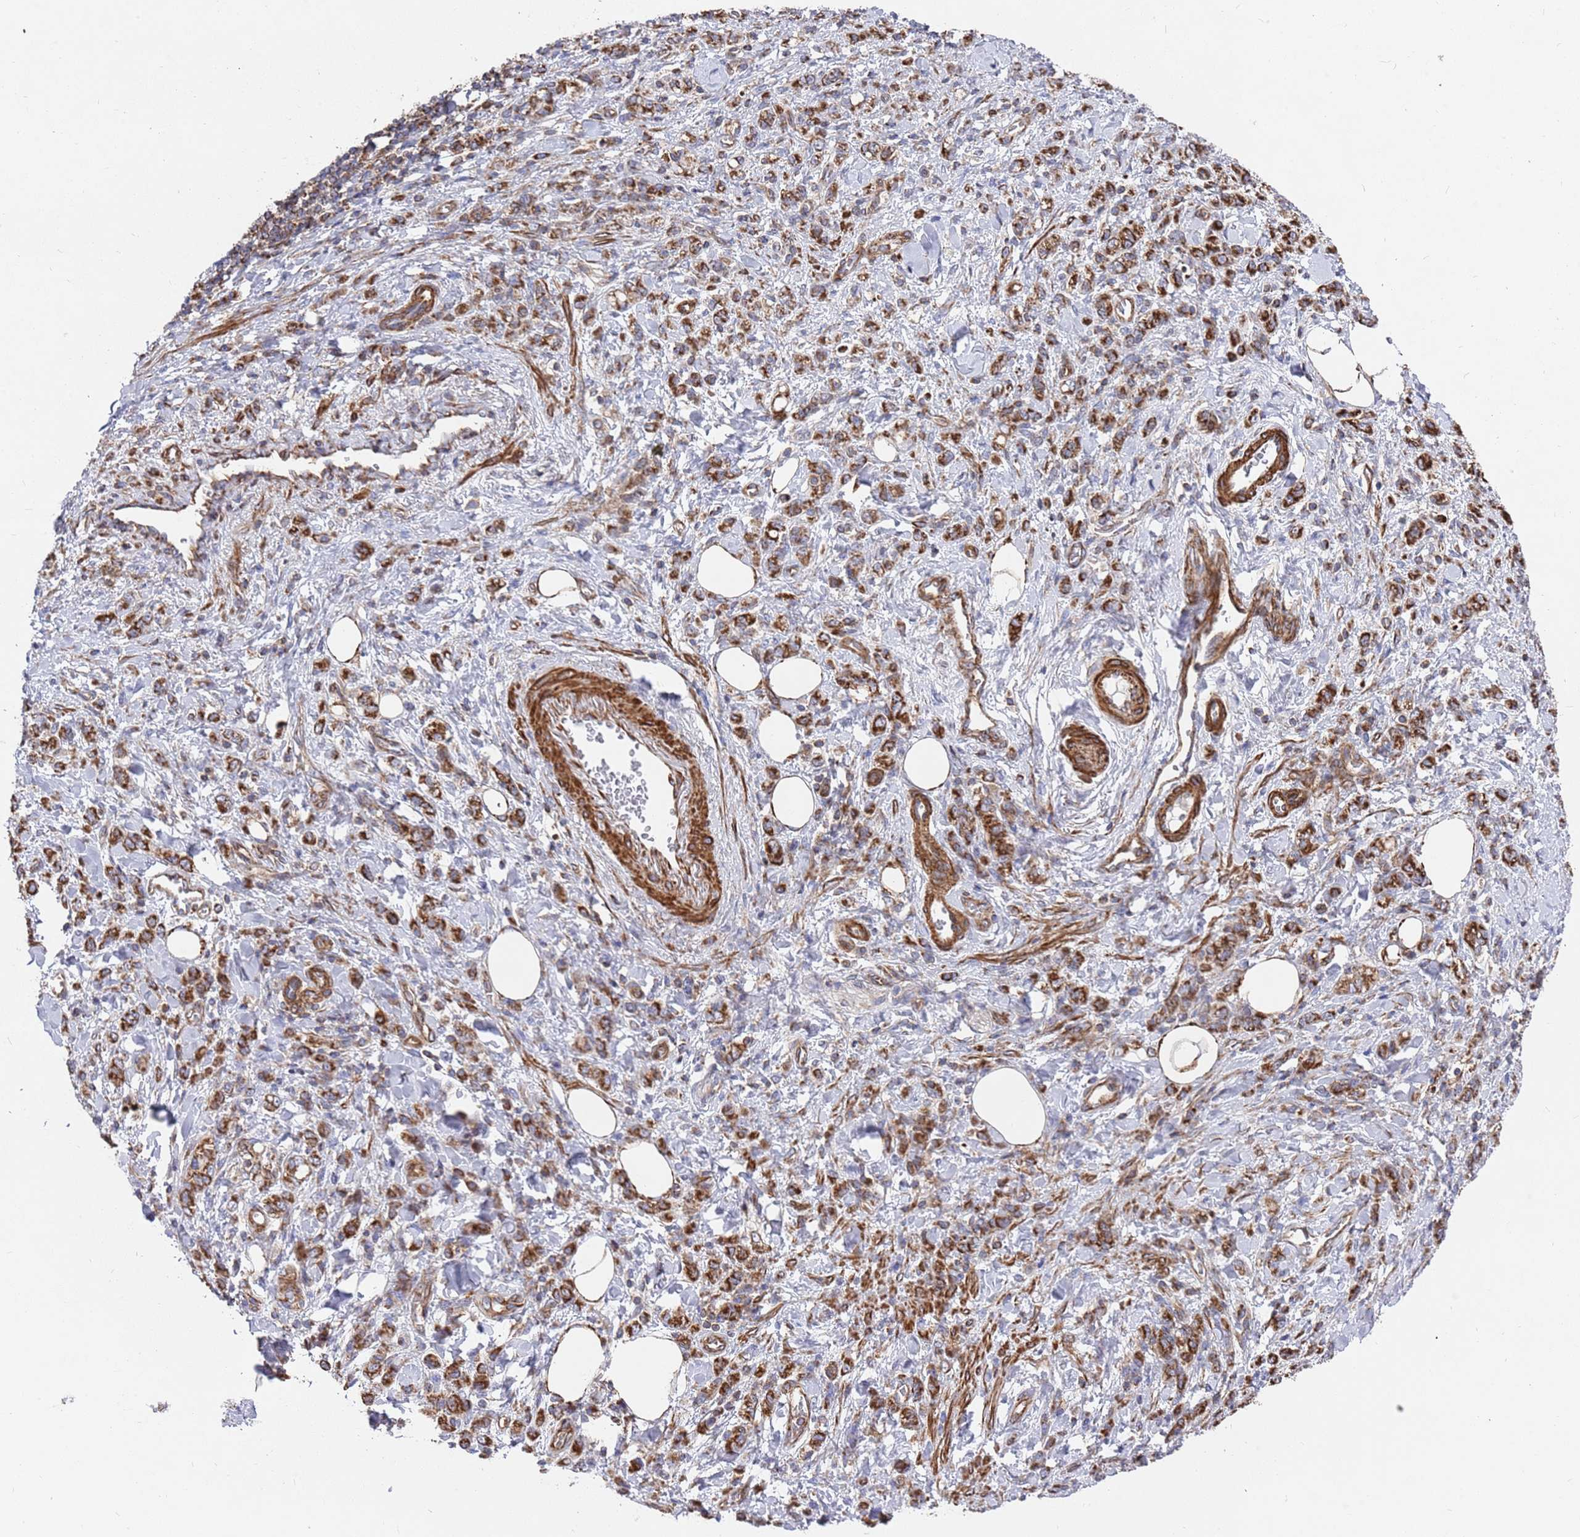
{"staining": {"intensity": "strong", "quantity": ">75%", "location": "cytoplasmic/membranous"}, "tissue": "stomach cancer", "cell_type": "Tumor cells", "image_type": "cancer", "snomed": [{"axis": "morphology", "description": "Adenocarcinoma, NOS"}, {"axis": "topography", "description": "Stomach"}], "caption": "A photomicrograph of stomach adenocarcinoma stained for a protein reveals strong cytoplasmic/membranous brown staining in tumor cells.", "gene": "WDFY3", "patient": {"sex": "male", "age": 77}}